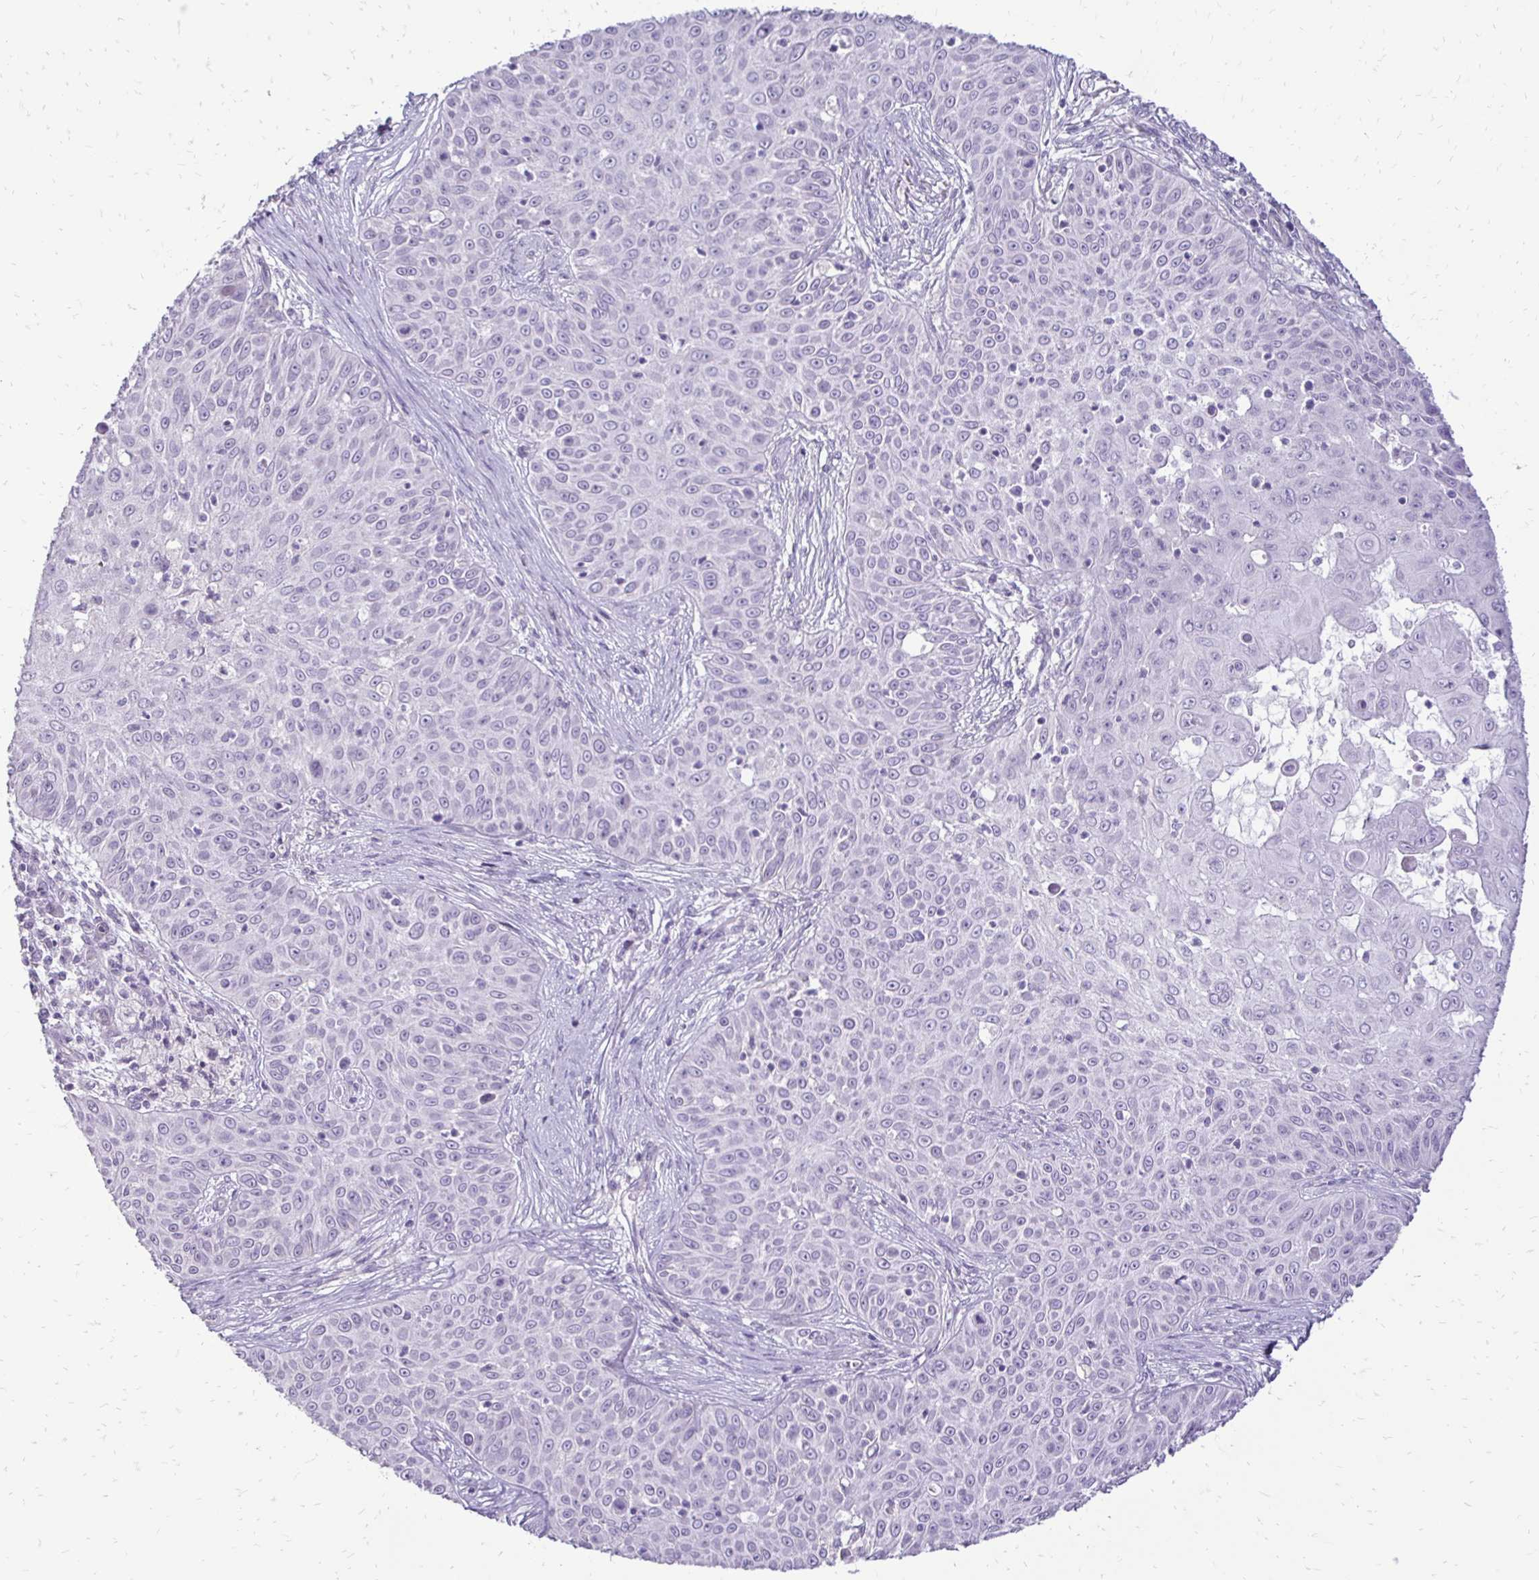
{"staining": {"intensity": "negative", "quantity": "none", "location": "none"}, "tissue": "skin cancer", "cell_type": "Tumor cells", "image_type": "cancer", "snomed": [{"axis": "morphology", "description": "Squamous cell carcinoma, NOS"}, {"axis": "topography", "description": "Skin"}], "caption": "The immunohistochemistry image has no significant staining in tumor cells of squamous cell carcinoma (skin) tissue.", "gene": "GAS2", "patient": {"sex": "male", "age": 82}}